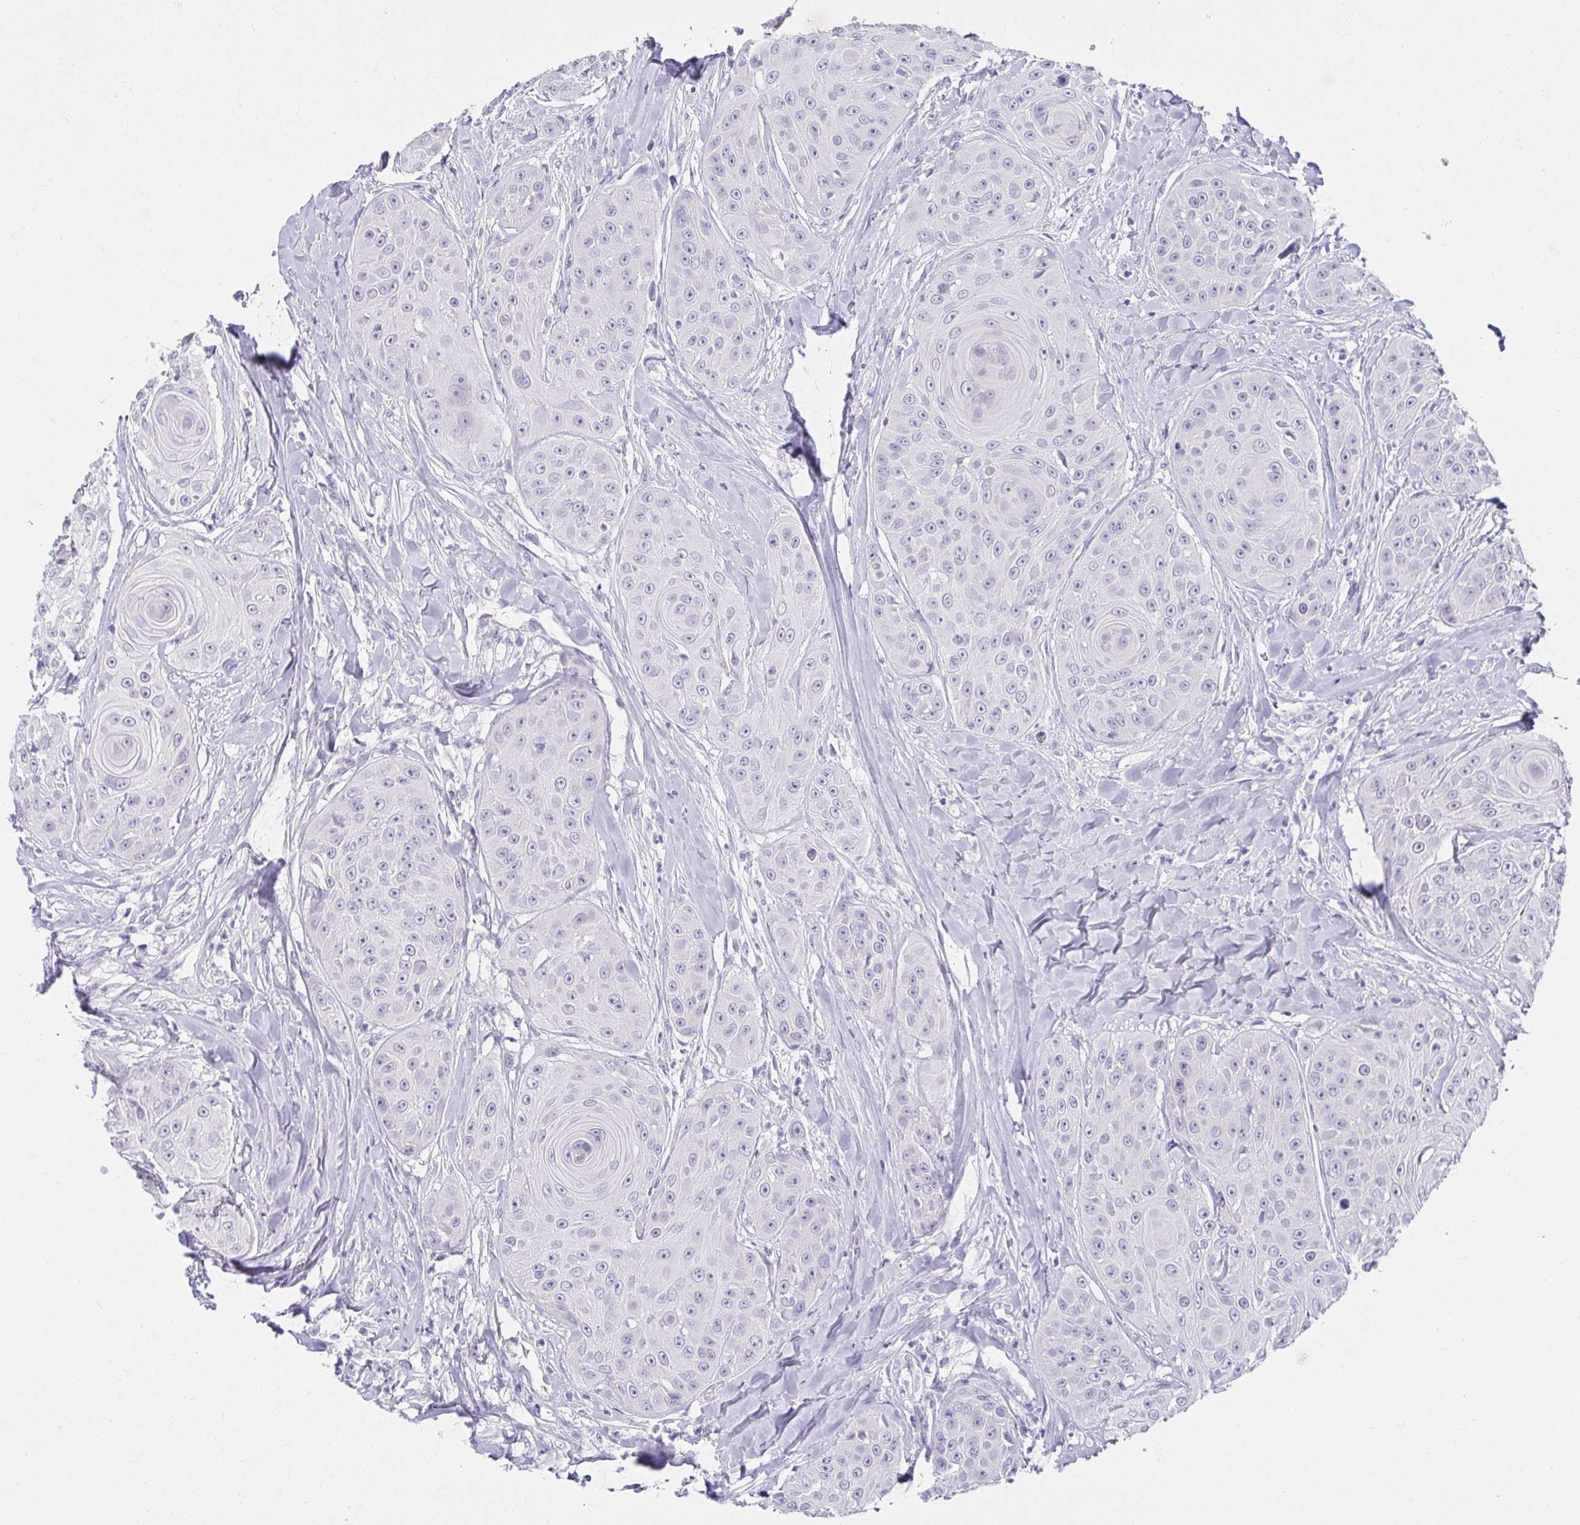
{"staining": {"intensity": "negative", "quantity": "none", "location": "none"}, "tissue": "head and neck cancer", "cell_type": "Tumor cells", "image_type": "cancer", "snomed": [{"axis": "morphology", "description": "Squamous cell carcinoma, NOS"}, {"axis": "topography", "description": "Head-Neck"}], "caption": "A photomicrograph of human squamous cell carcinoma (head and neck) is negative for staining in tumor cells.", "gene": "VGLL1", "patient": {"sex": "male", "age": 83}}